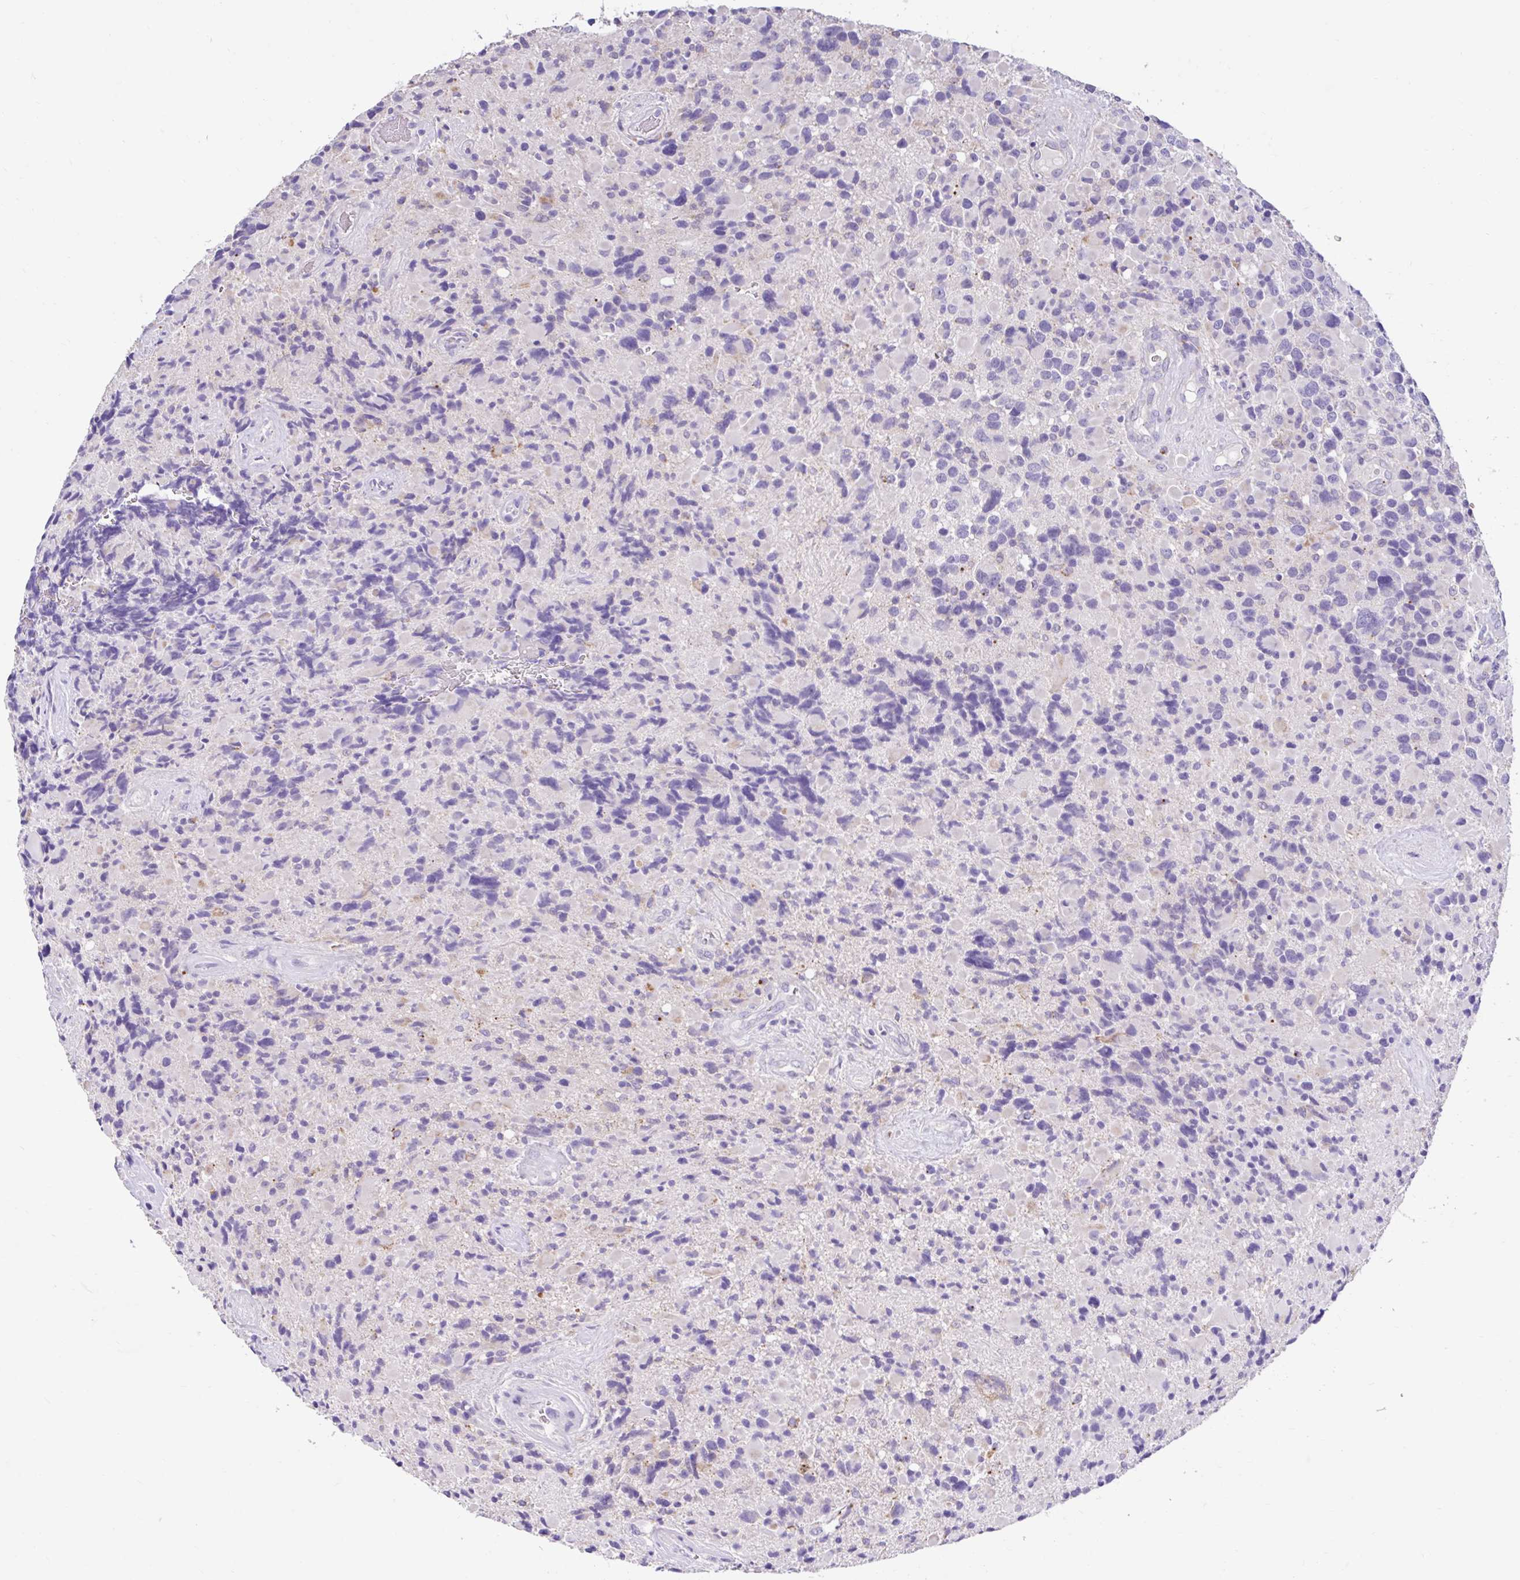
{"staining": {"intensity": "negative", "quantity": "none", "location": "none"}, "tissue": "glioma", "cell_type": "Tumor cells", "image_type": "cancer", "snomed": [{"axis": "morphology", "description": "Glioma, malignant, High grade"}, {"axis": "topography", "description": "Brain"}], "caption": "Immunohistochemistry photomicrograph of neoplastic tissue: glioma stained with DAB displays no significant protein expression in tumor cells. The staining was performed using DAB (3,3'-diaminobenzidine) to visualize the protein expression in brown, while the nuclei were stained in blue with hematoxylin (Magnification: 20x).", "gene": "ZNF33A", "patient": {"sex": "female", "age": 40}}